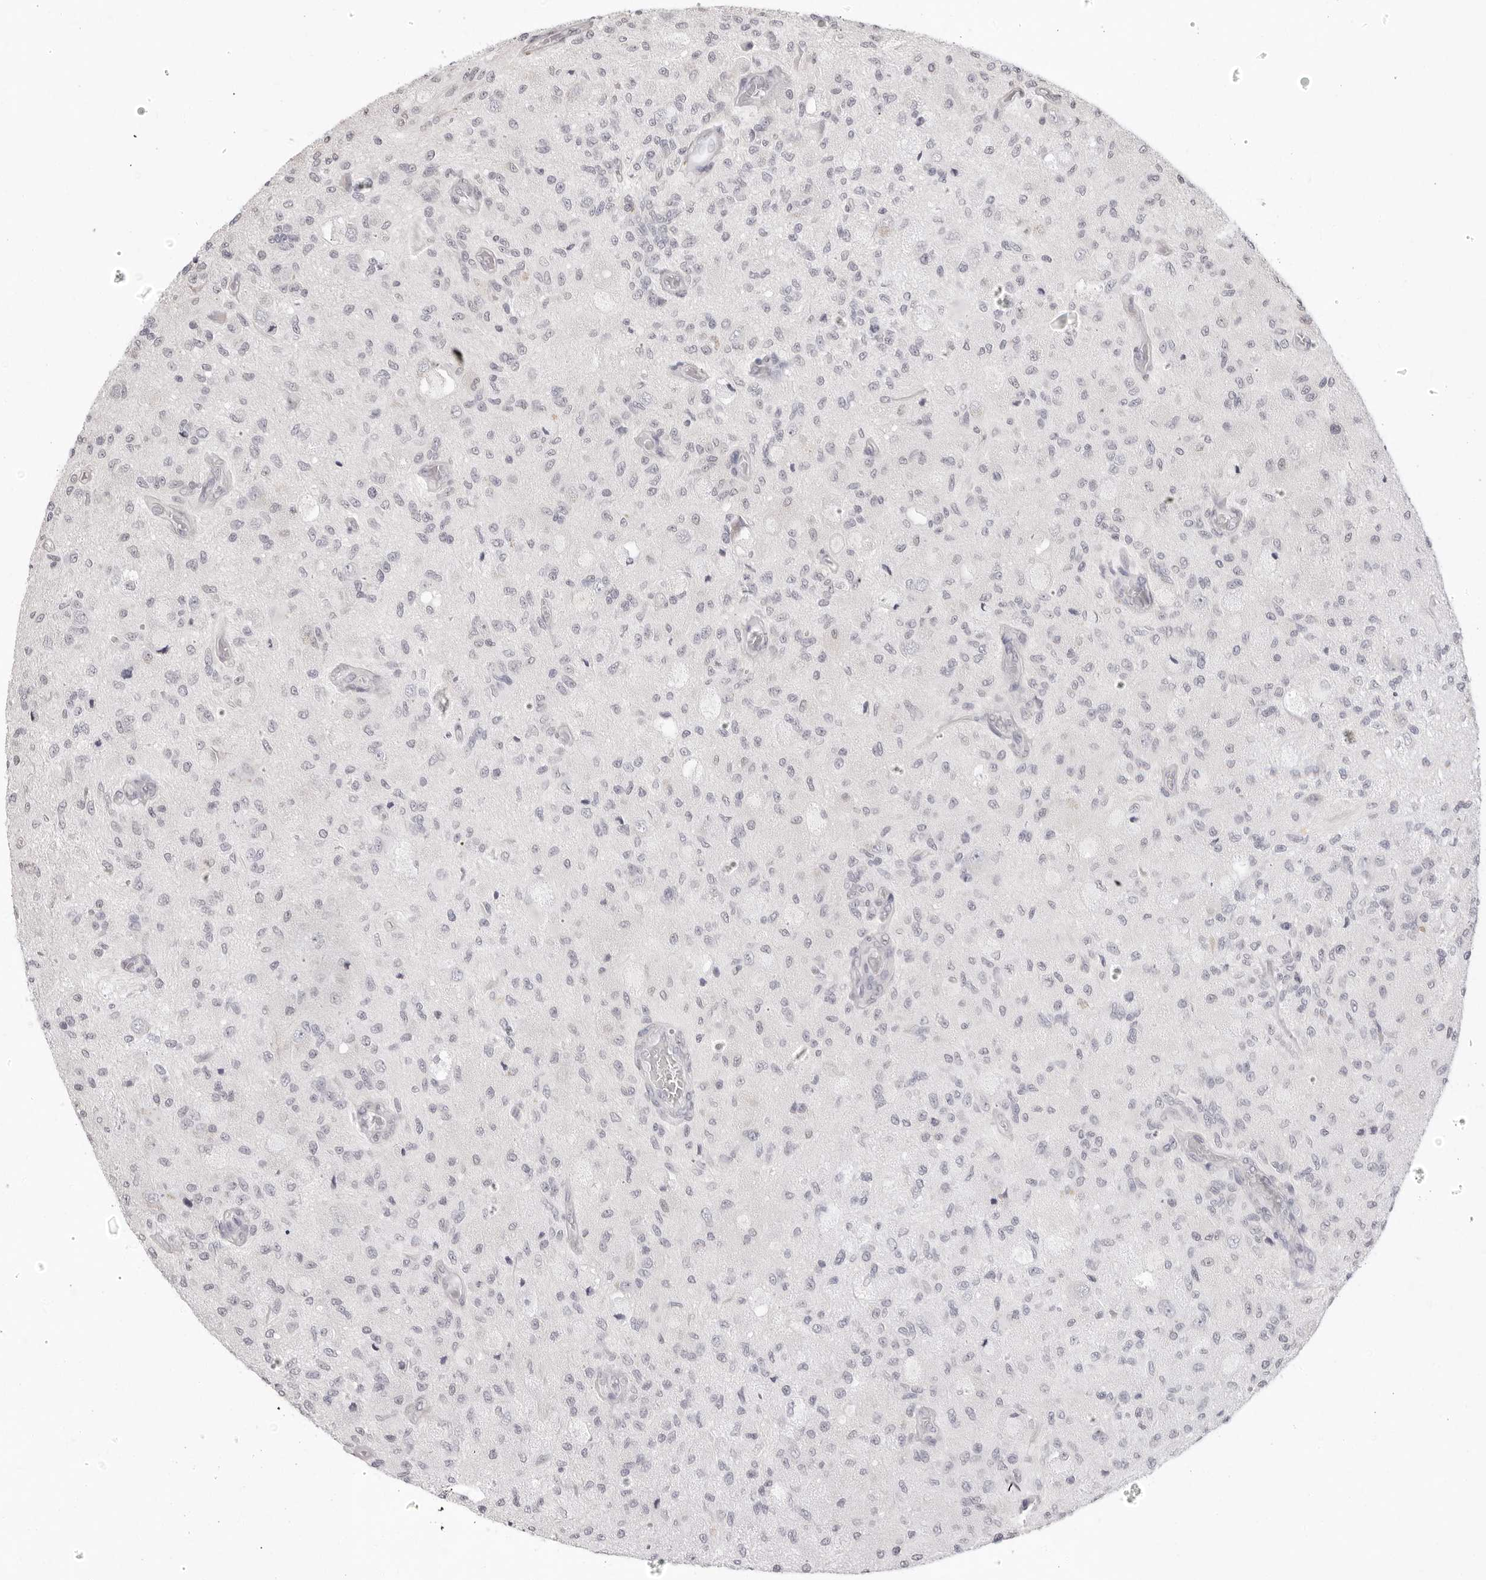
{"staining": {"intensity": "negative", "quantity": "none", "location": "none"}, "tissue": "glioma", "cell_type": "Tumor cells", "image_type": "cancer", "snomed": [{"axis": "morphology", "description": "Normal tissue, NOS"}, {"axis": "morphology", "description": "Glioma, malignant, High grade"}, {"axis": "topography", "description": "Cerebral cortex"}], "caption": "Malignant high-grade glioma was stained to show a protein in brown. There is no significant expression in tumor cells.", "gene": "FDPS", "patient": {"sex": "male", "age": 77}}